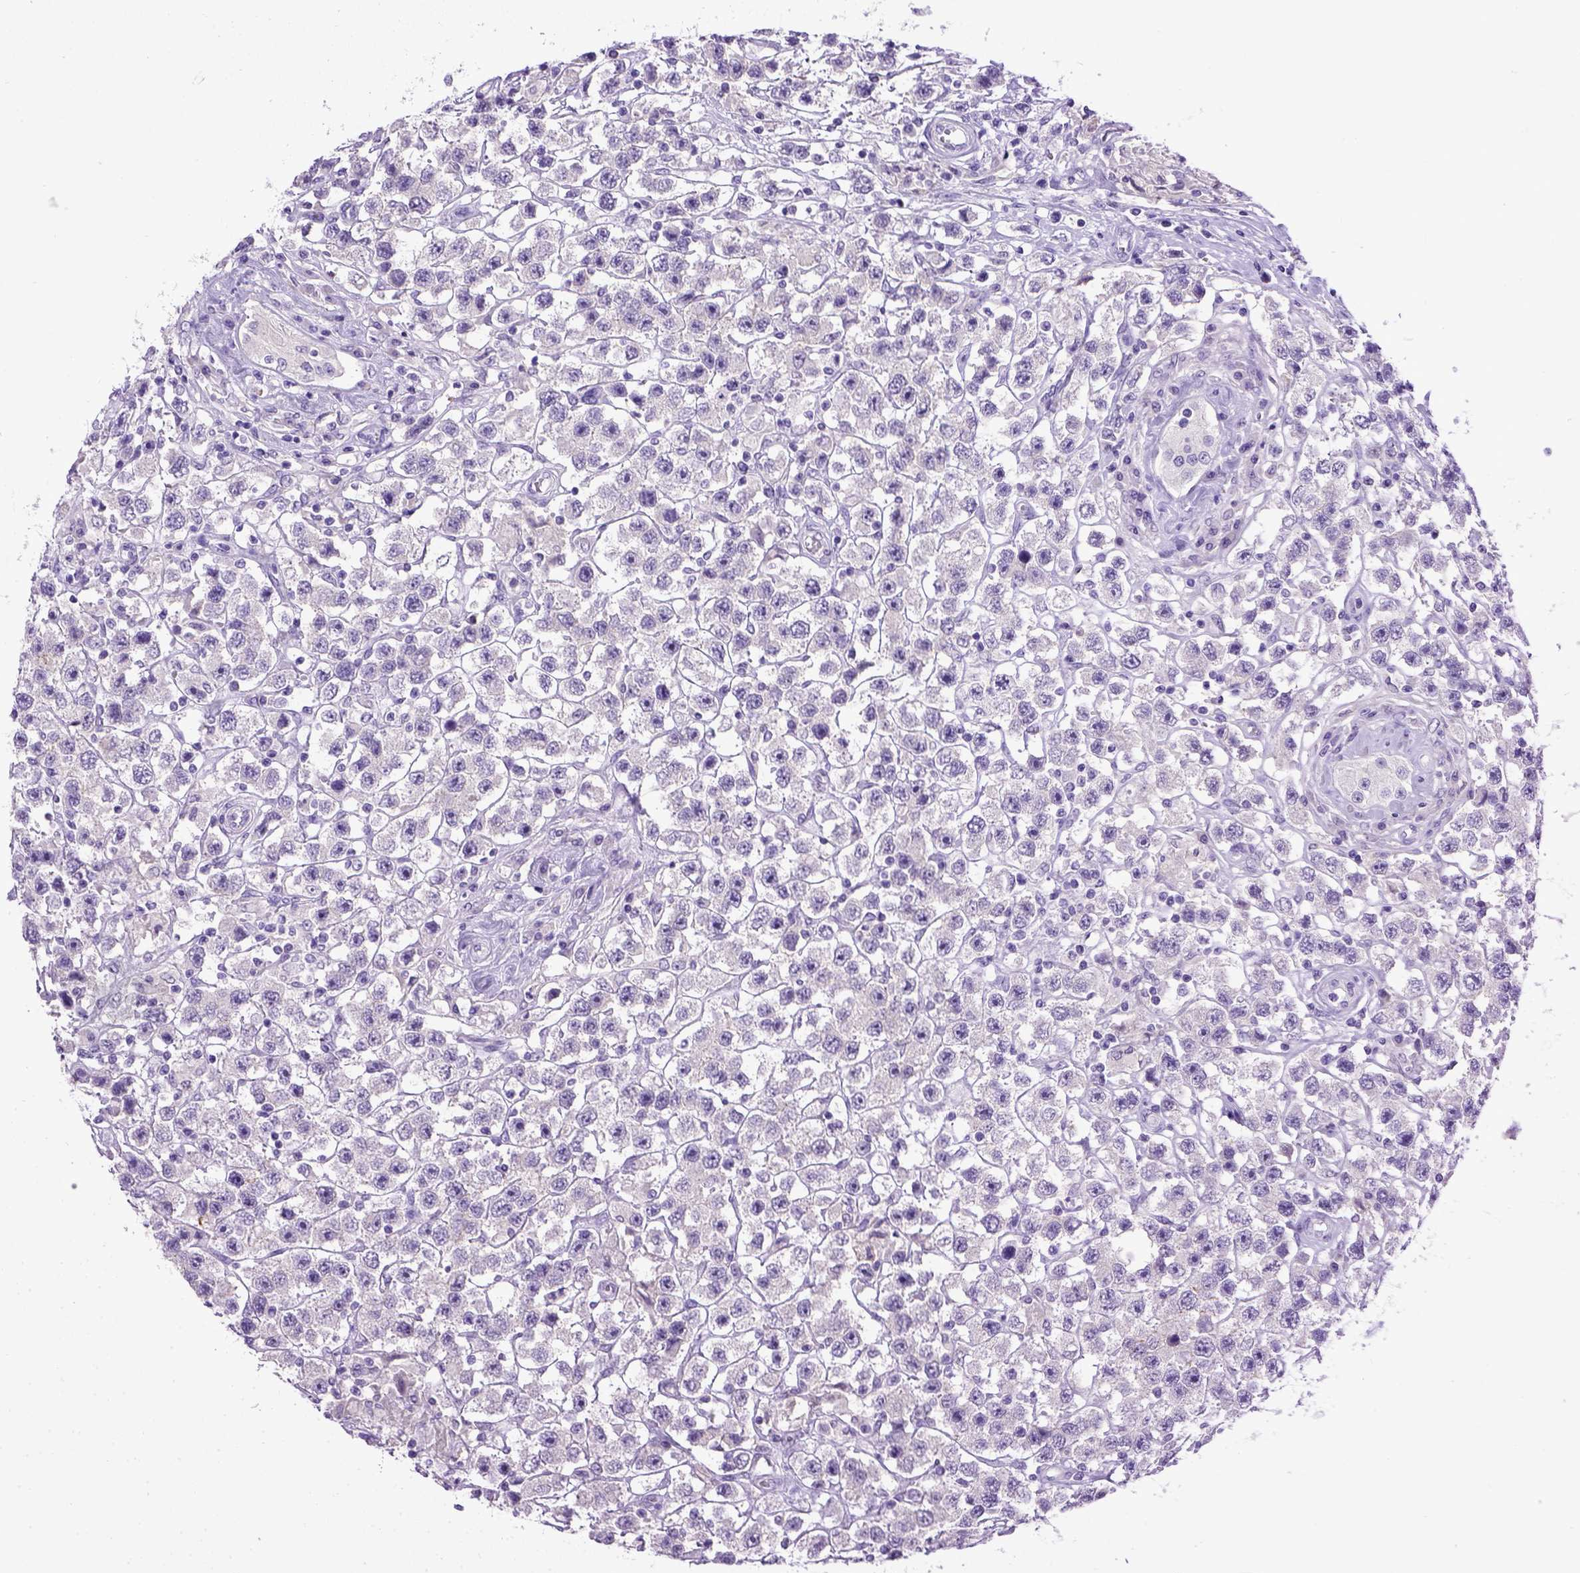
{"staining": {"intensity": "negative", "quantity": "none", "location": "none"}, "tissue": "testis cancer", "cell_type": "Tumor cells", "image_type": "cancer", "snomed": [{"axis": "morphology", "description": "Seminoma, NOS"}, {"axis": "topography", "description": "Testis"}], "caption": "Human testis cancer stained for a protein using IHC exhibits no staining in tumor cells.", "gene": "CDH1", "patient": {"sex": "male", "age": 45}}